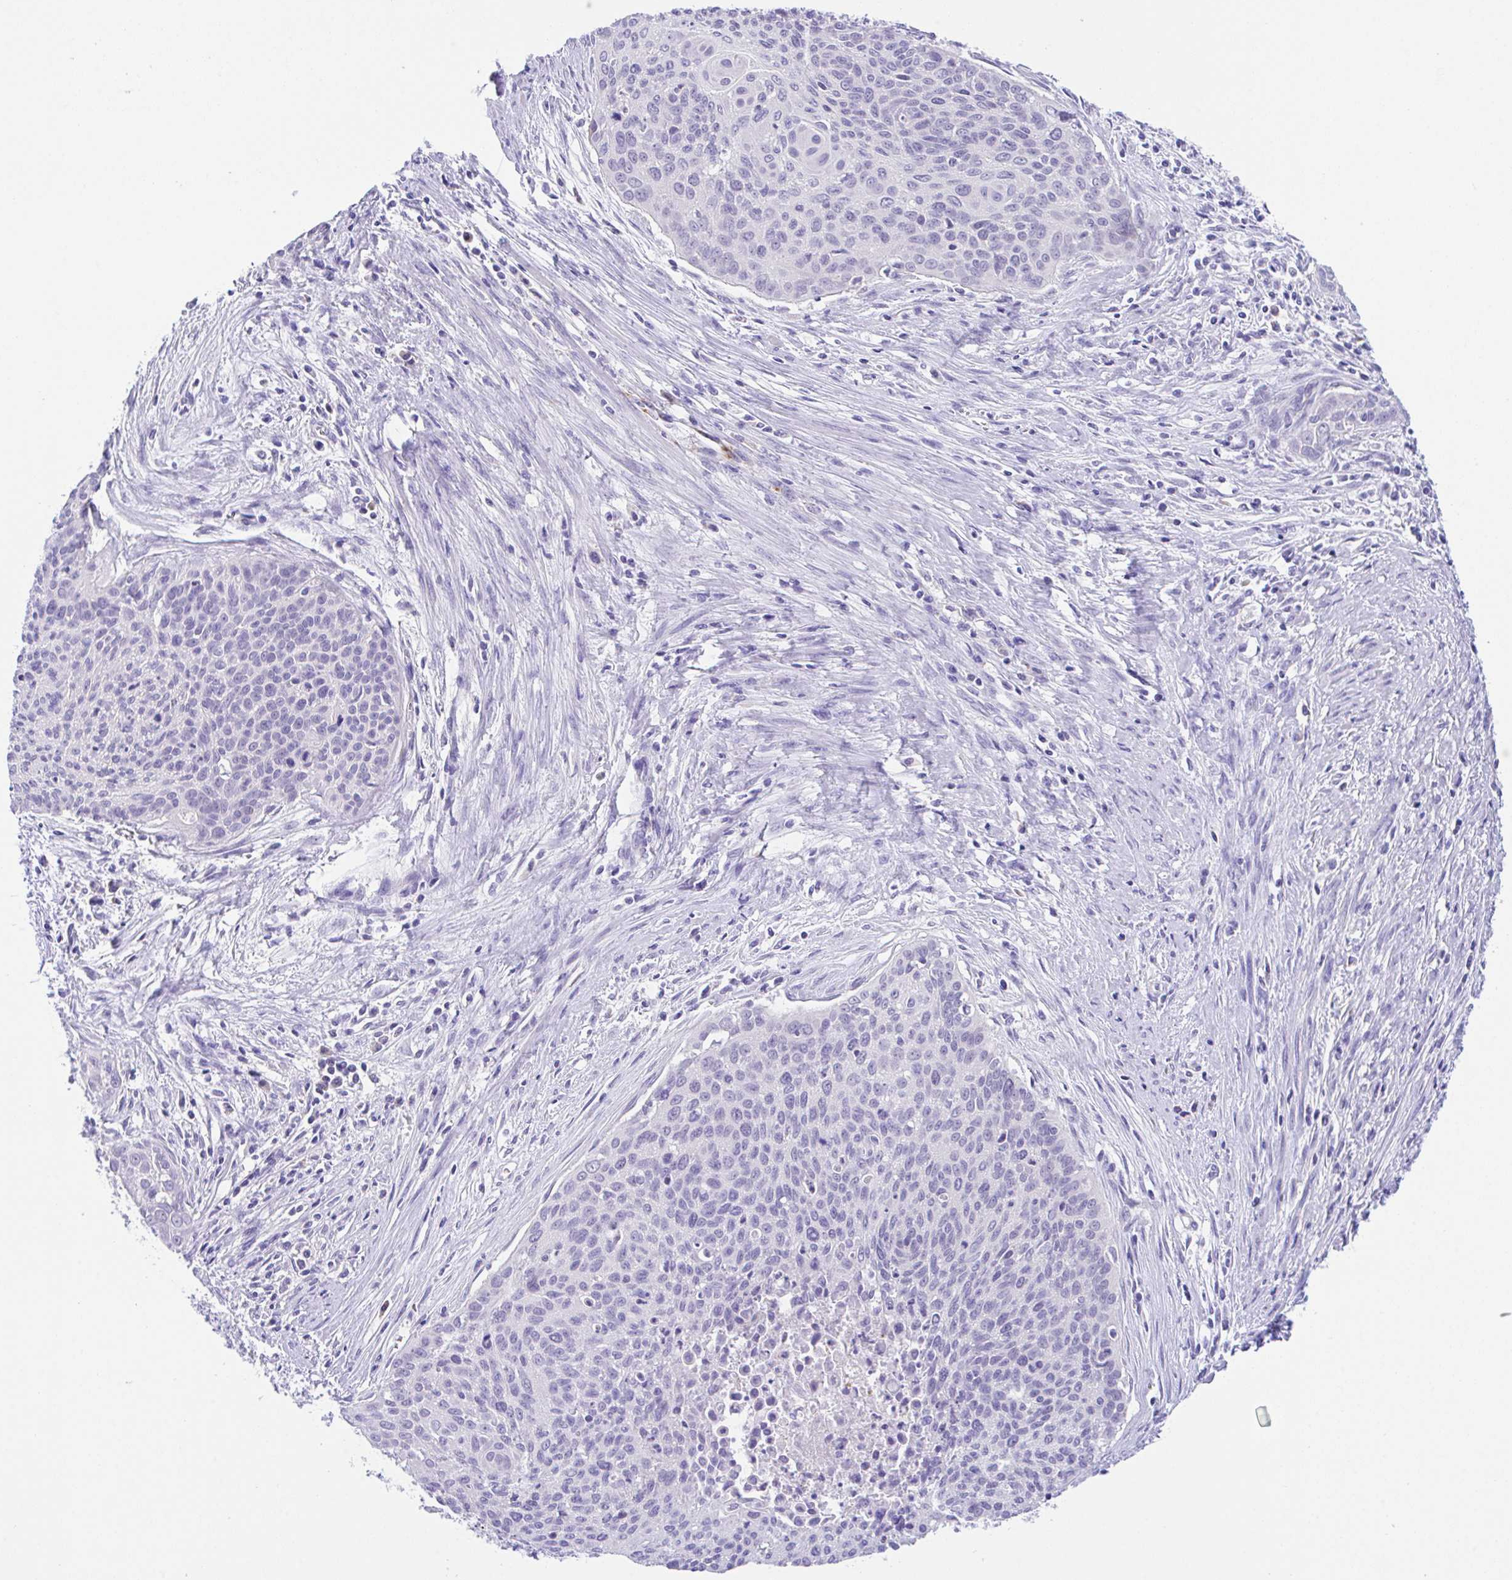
{"staining": {"intensity": "negative", "quantity": "none", "location": "none"}, "tissue": "cervical cancer", "cell_type": "Tumor cells", "image_type": "cancer", "snomed": [{"axis": "morphology", "description": "Squamous cell carcinoma, NOS"}, {"axis": "topography", "description": "Cervix"}], "caption": "IHC photomicrograph of neoplastic tissue: human cervical squamous cell carcinoma stained with DAB (3,3'-diaminobenzidine) demonstrates no significant protein staining in tumor cells.", "gene": "HACD4", "patient": {"sex": "female", "age": 55}}